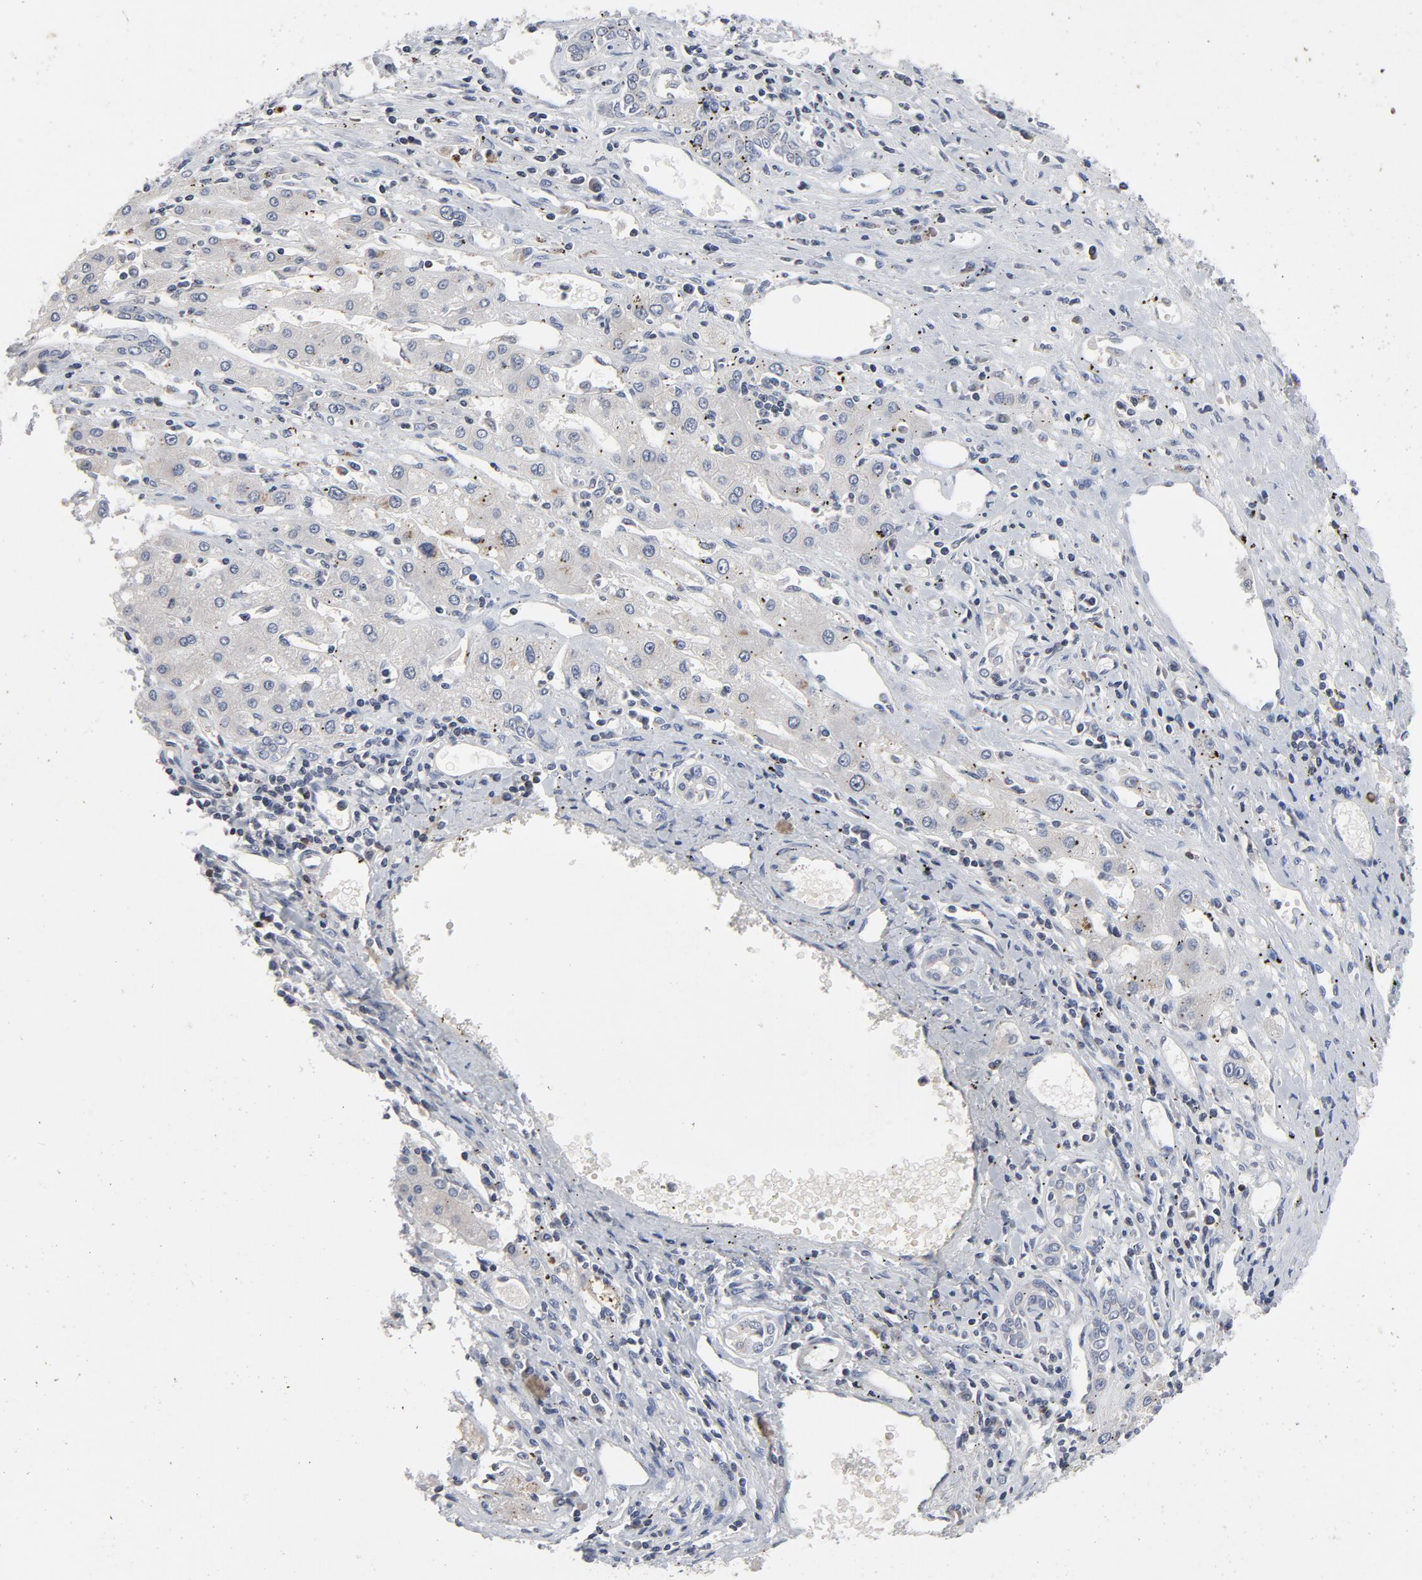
{"staining": {"intensity": "negative", "quantity": "none", "location": "none"}, "tissue": "liver cancer", "cell_type": "Tumor cells", "image_type": "cancer", "snomed": [{"axis": "morphology", "description": "Carcinoma, Hepatocellular, NOS"}, {"axis": "topography", "description": "Liver"}], "caption": "The micrograph displays no staining of tumor cells in liver cancer. Brightfield microscopy of immunohistochemistry stained with DAB (3,3'-diaminobenzidine) (brown) and hematoxylin (blue), captured at high magnification.", "gene": "TCL1A", "patient": {"sex": "male", "age": 72}}